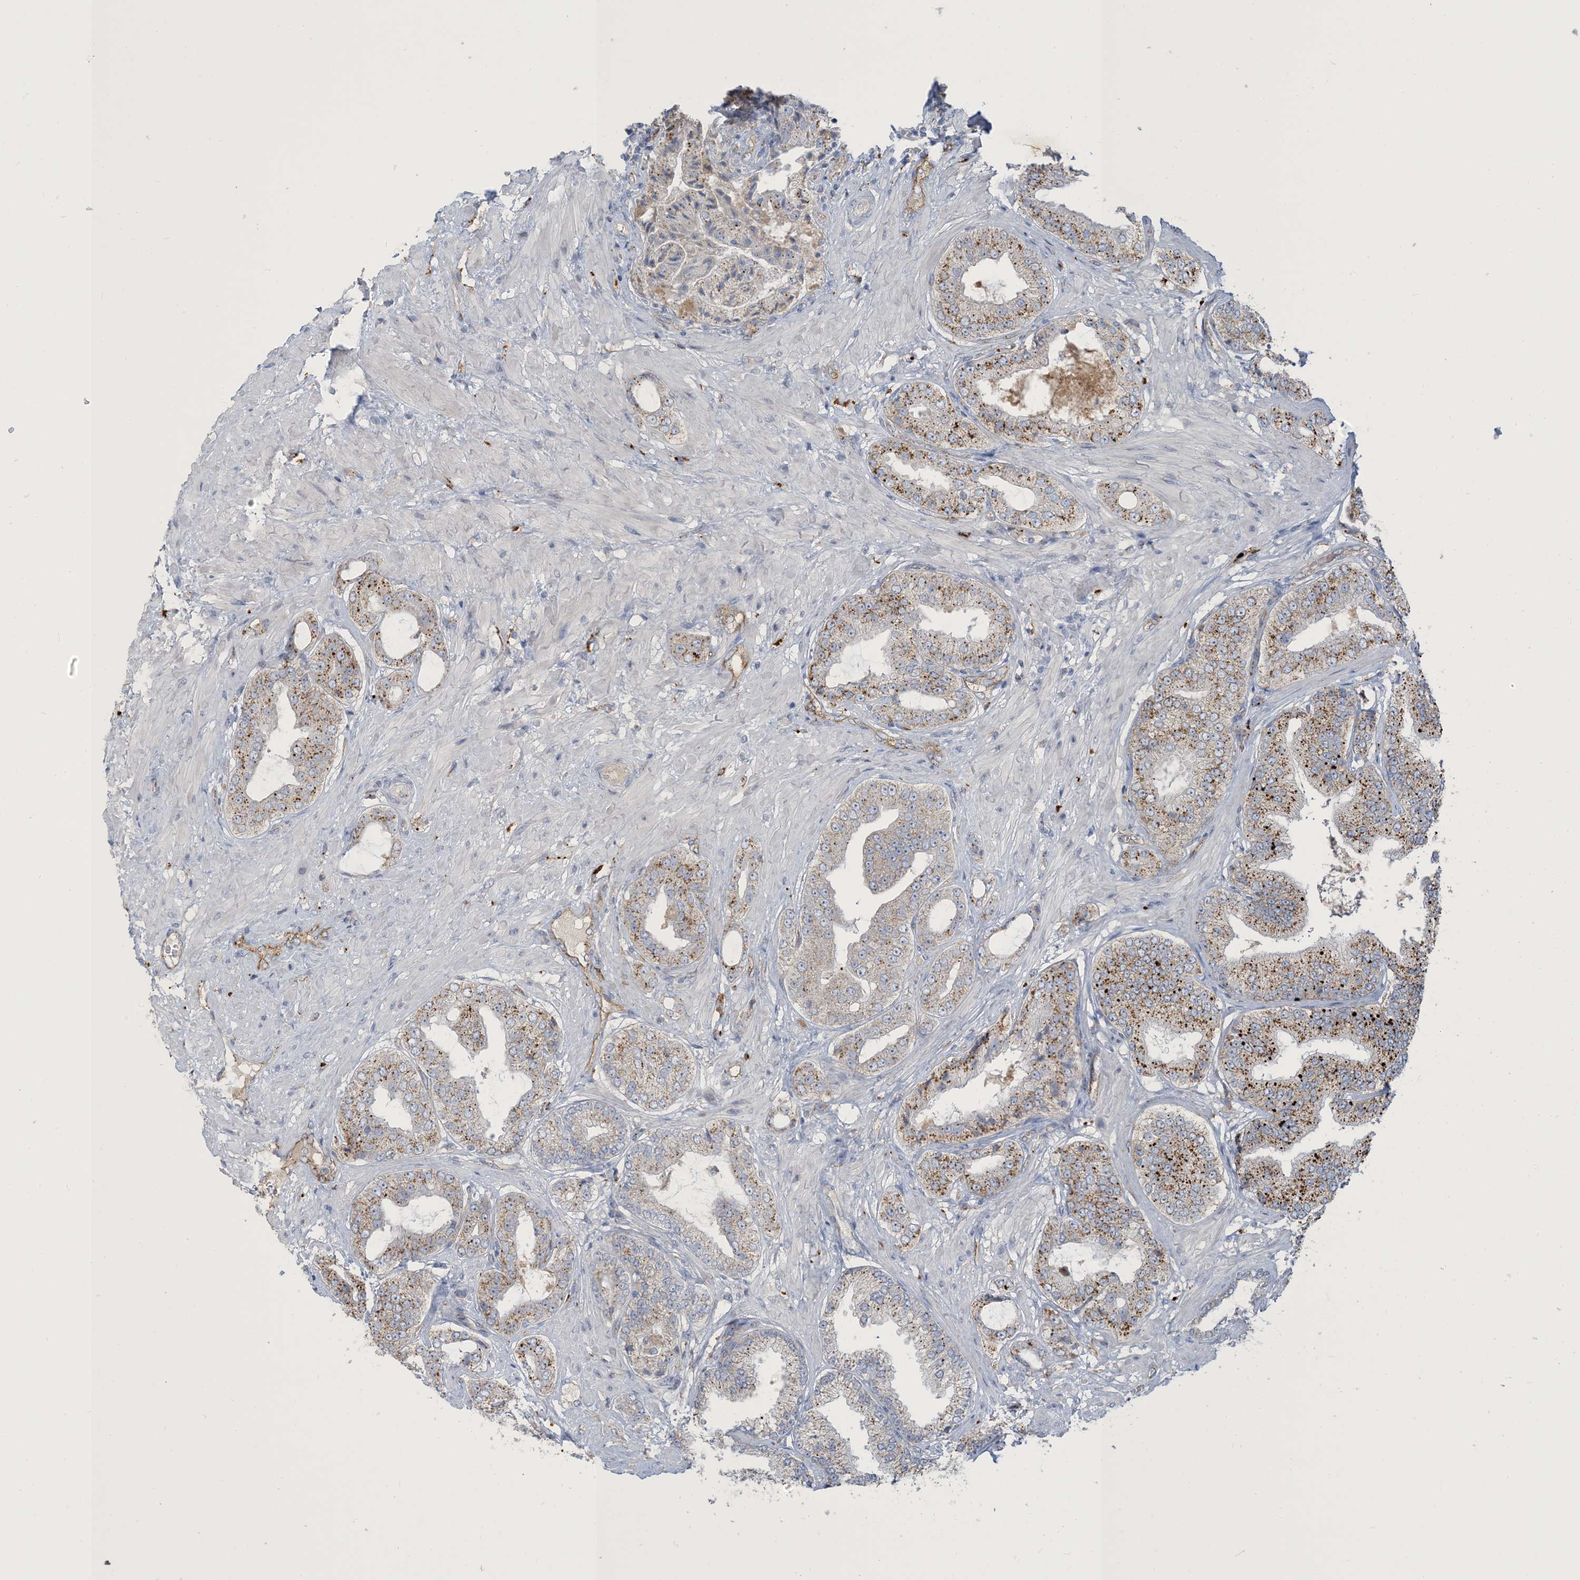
{"staining": {"intensity": "moderate", "quantity": "25%-75%", "location": "cytoplasmic/membranous"}, "tissue": "prostate cancer", "cell_type": "Tumor cells", "image_type": "cancer", "snomed": [{"axis": "morphology", "description": "Adenocarcinoma, Low grade"}, {"axis": "topography", "description": "Prostate"}], "caption": "Prostate cancer (adenocarcinoma (low-grade)) stained with DAB (3,3'-diaminobenzidine) immunohistochemistry (IHC) reveals medium levels of moderate cytoplasmic/membranous staining in about 25%-75% of tumor cells.", "gene": "PEAR1", "patient": {"sex": "male", "age": 63}}